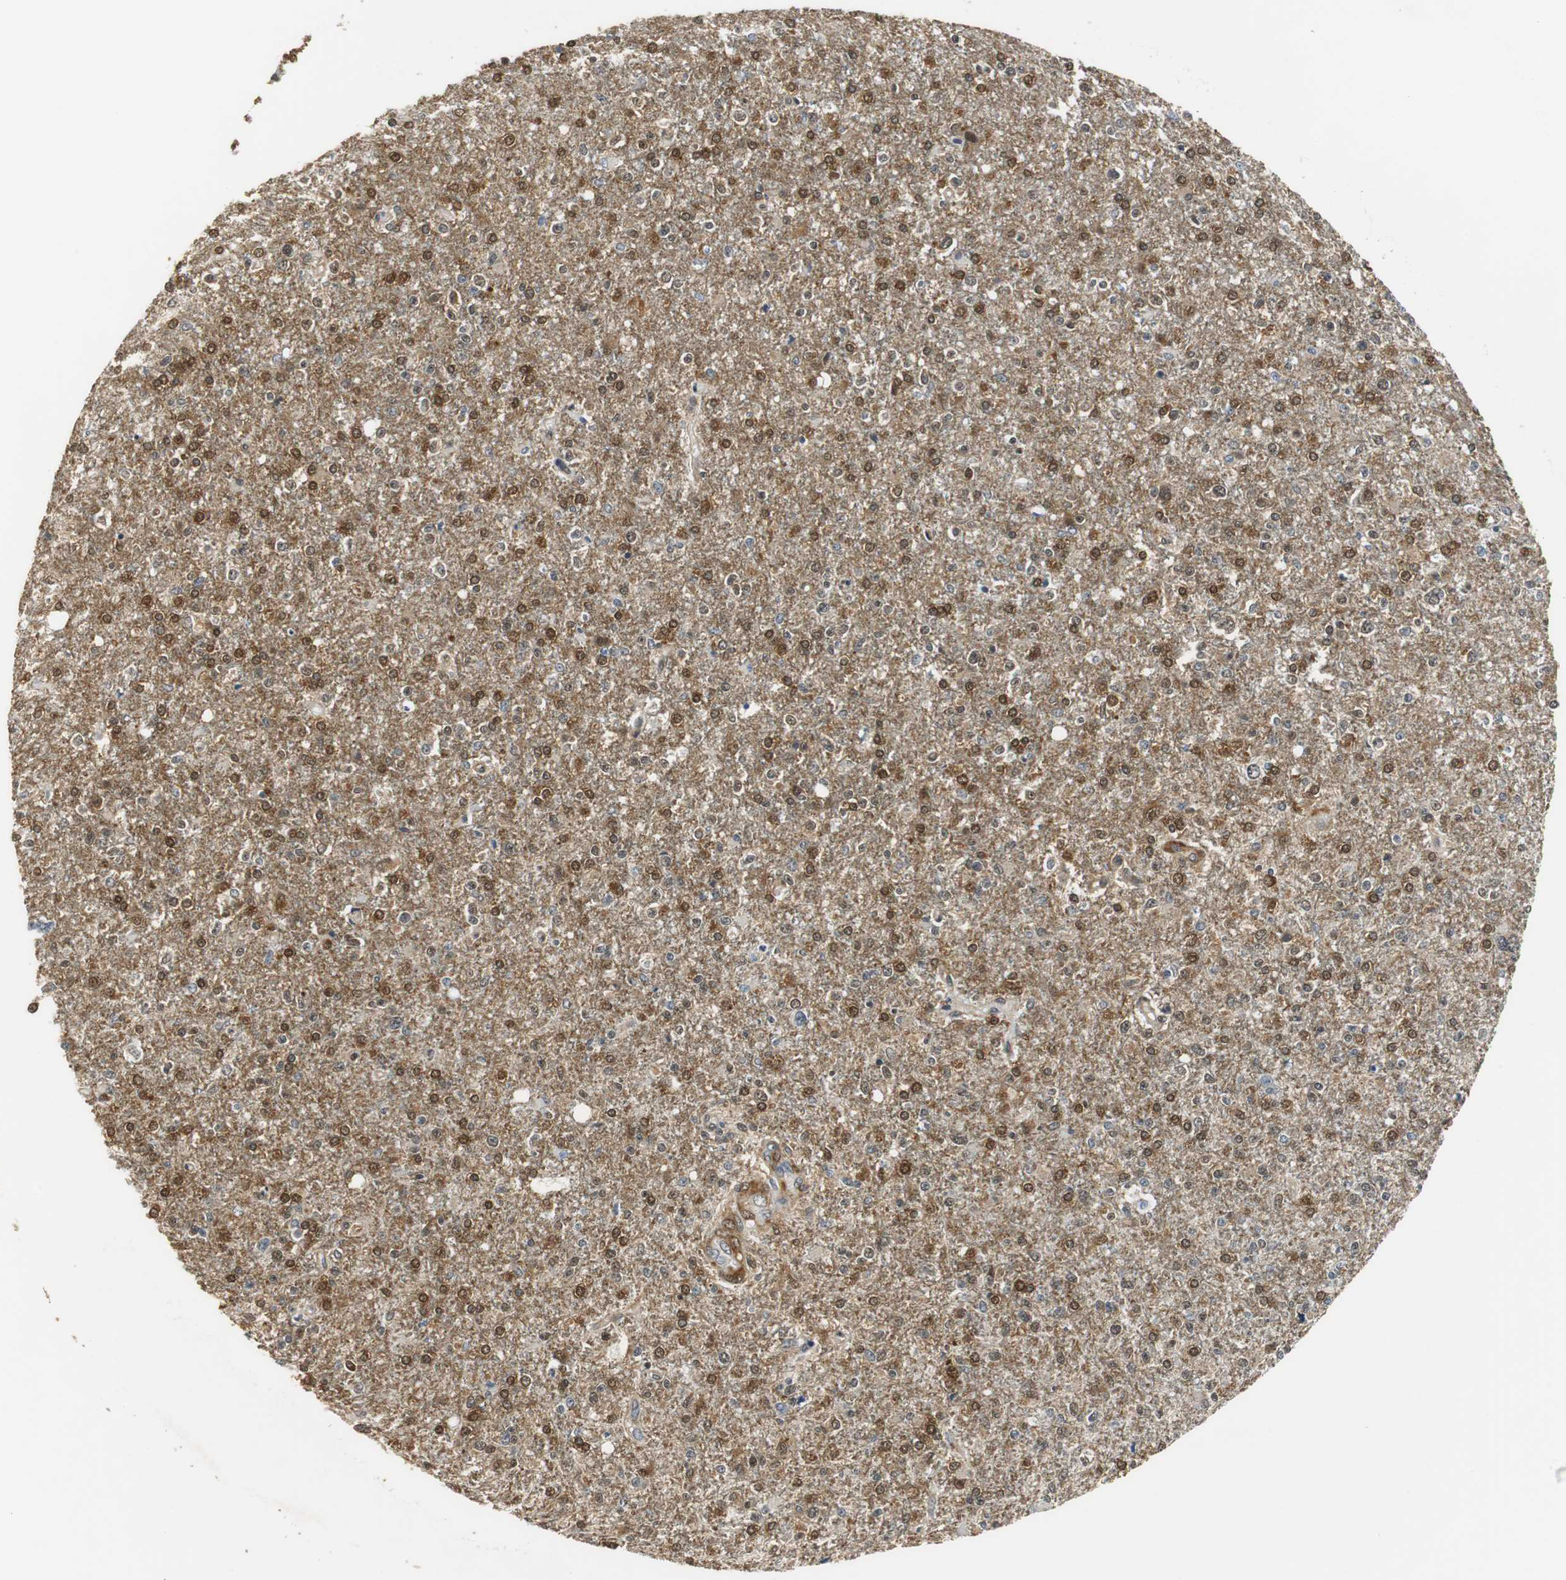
{"staining": {"intensity": "strong", "quantity": ">75%", "location": "cytoplasmic/membranous,nuclear"}, "tissue": "glioma", "cell_type": "Tumor cells", "image_type": "cancer", "snomed": [{"axis": "morphology", "description": "Glioma, malignant, High grade"}, {"axis": "topography", "description": "Cerebral cortex"}], "caption": "Malignant glioma (high-grade) stained with a protein marker displays strong staining in tumor cells.", "gene": "UBQLN2", "patient": {"sex": "male", "age": 76}}